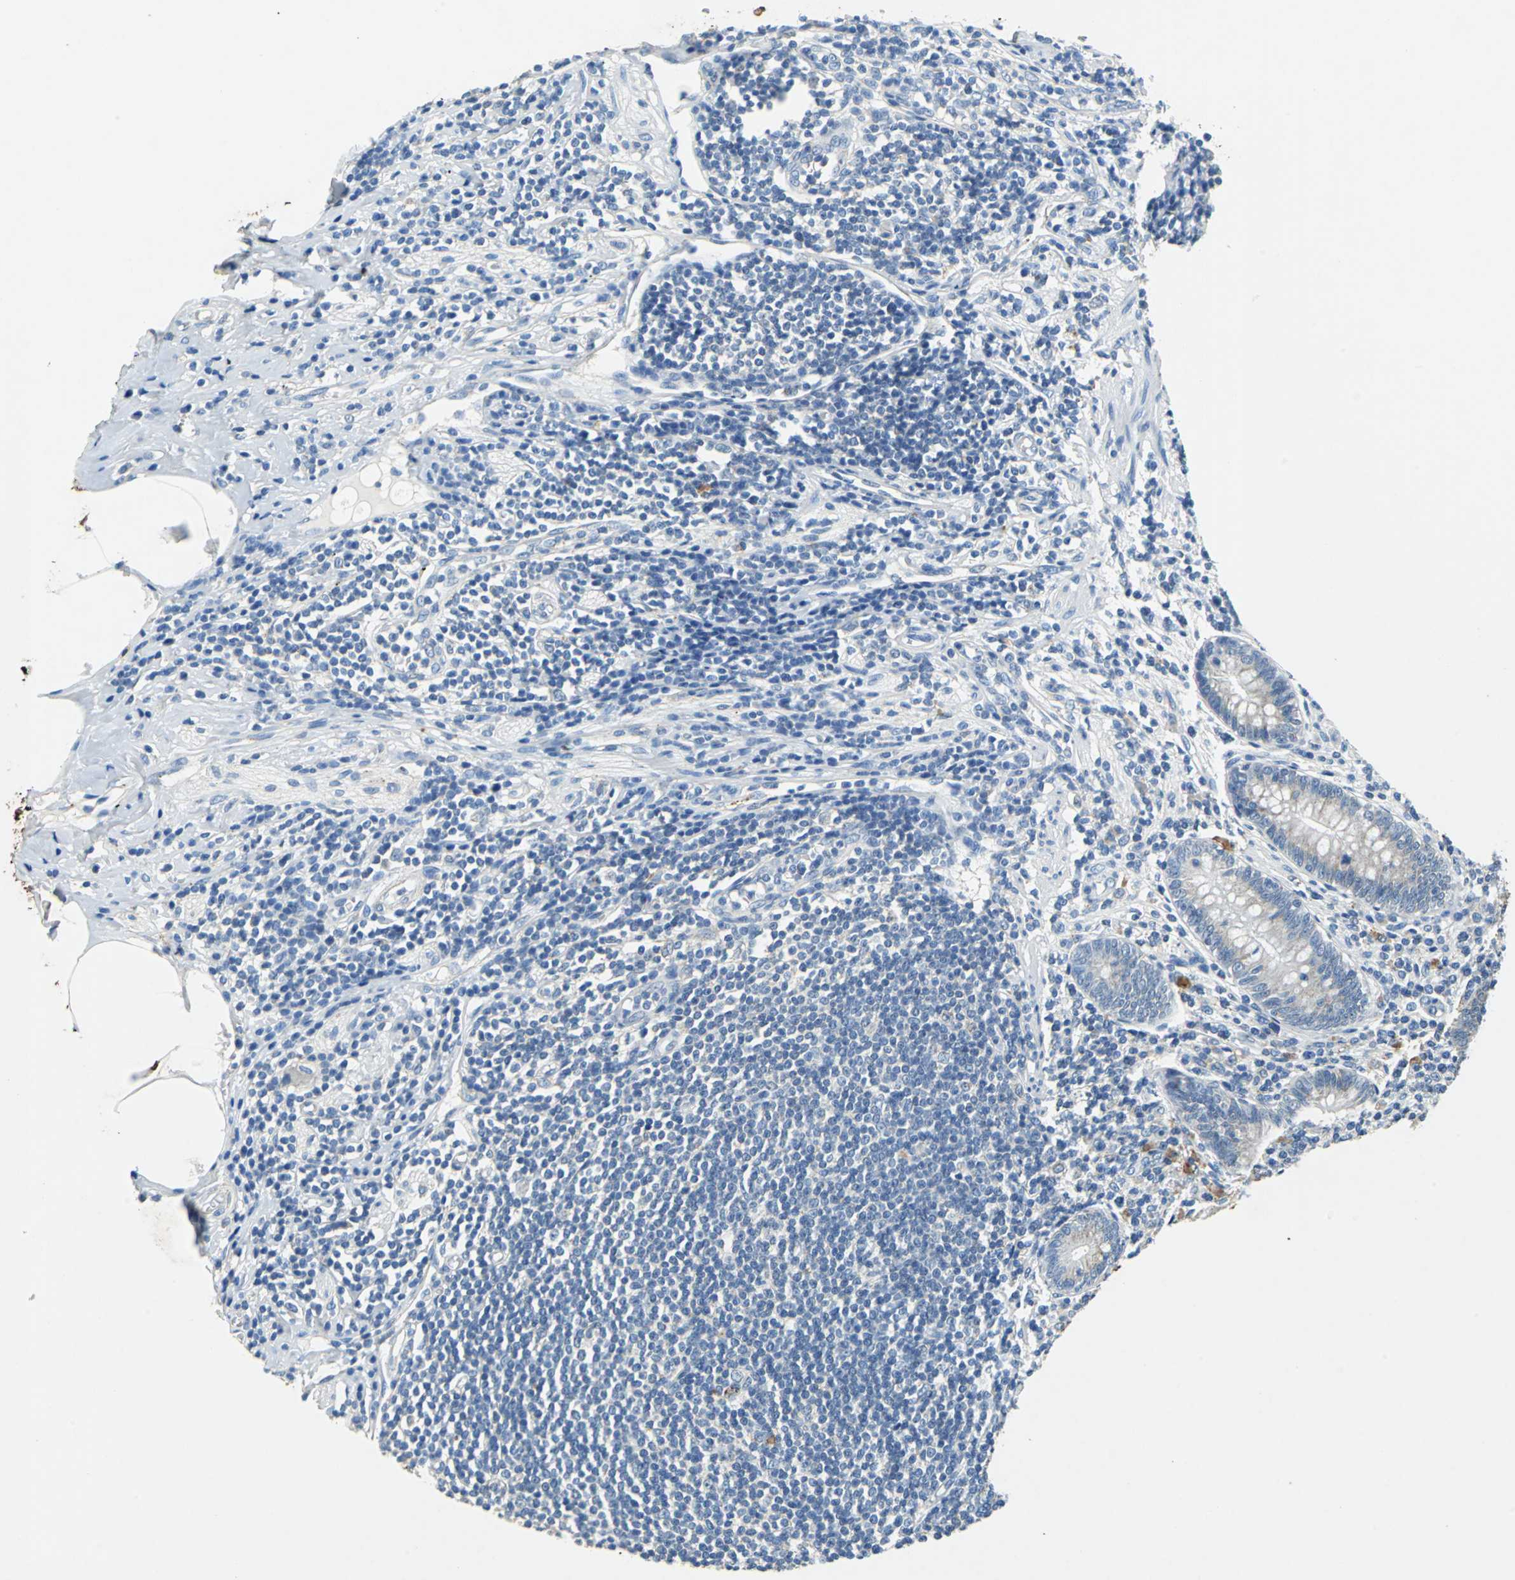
{"staining": {"intensity": "weak", "quantity": ">75%", "location": "cytoplasmic/membranous"}, "tissue": "appendix", "cell_type": "Glandular cells", "image_type": "normal", "snomed": [{"axis": "morphology", "description": "Normal tissue, NOS"}, {"axis": "morphology", "description": "Inflammation, NOS"}, {"axis": "topography", "description": "Appendix"}], "caption": "Immunohistochemical staining of normal human appendix shows low levels of weak cytoplasmic/membranous positivity in about >75% of glandular cells.", "gene": "TEX264", "patient": {"sex": "male", "age": 46}}